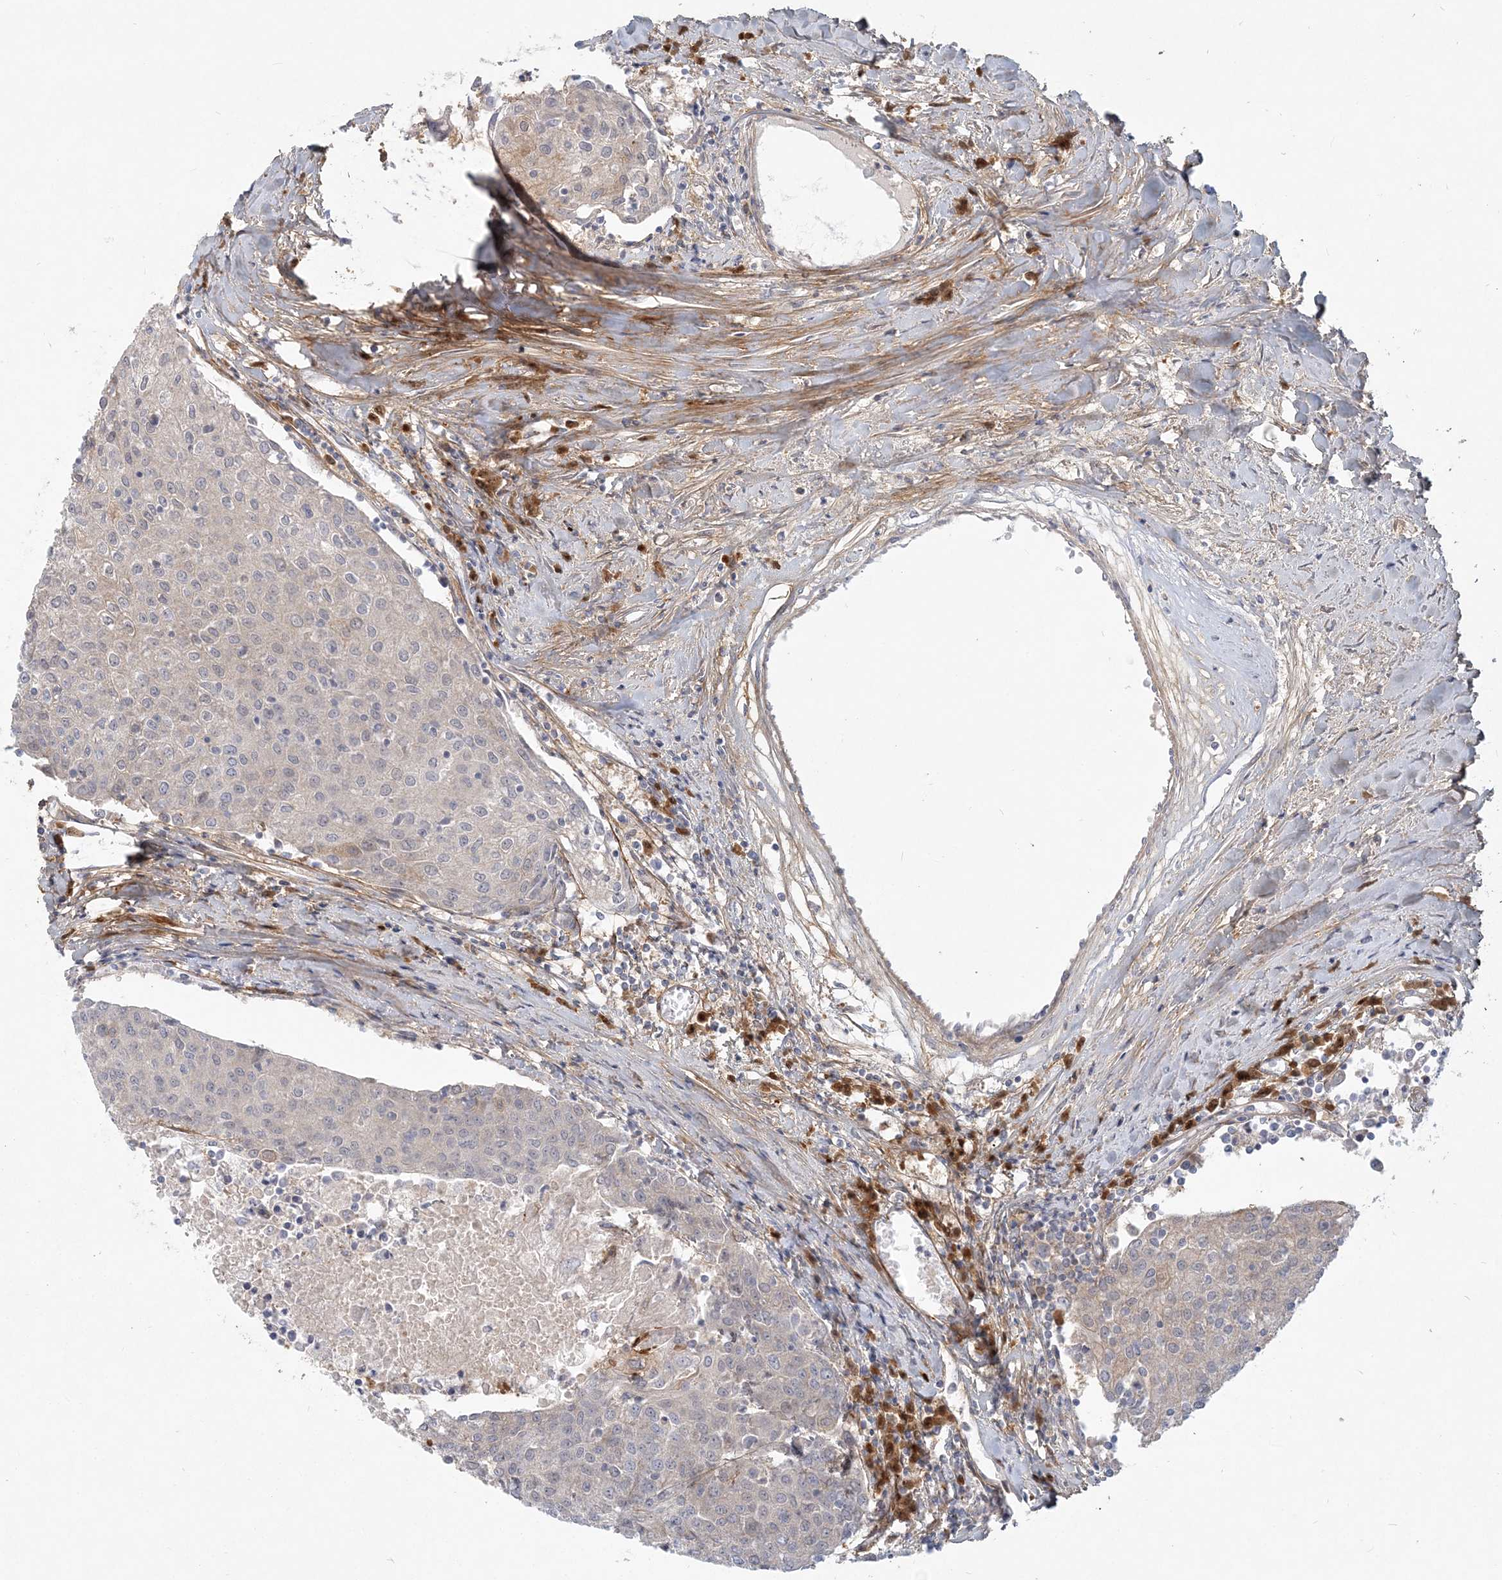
{"staining": {"intensity": "negative", "quantity": "none", "location": "none"}, "tissue": "urothelial cancer", "cell_type": "Tumor cells", "image_type": "cancer", "snomed": [{"axis": "morphology", "description": "Urothelial carcinoma, High grade"}, {"axis": "topography", "description": "Urinary bladder"}], "caption": "Immunohistochemistry micrograph of human urothelial cancer stained for a protein (brown), which shows no expression in tumor cells.", "gene": "GMPPA", "patient": {"sex": "female", "age": 85}}